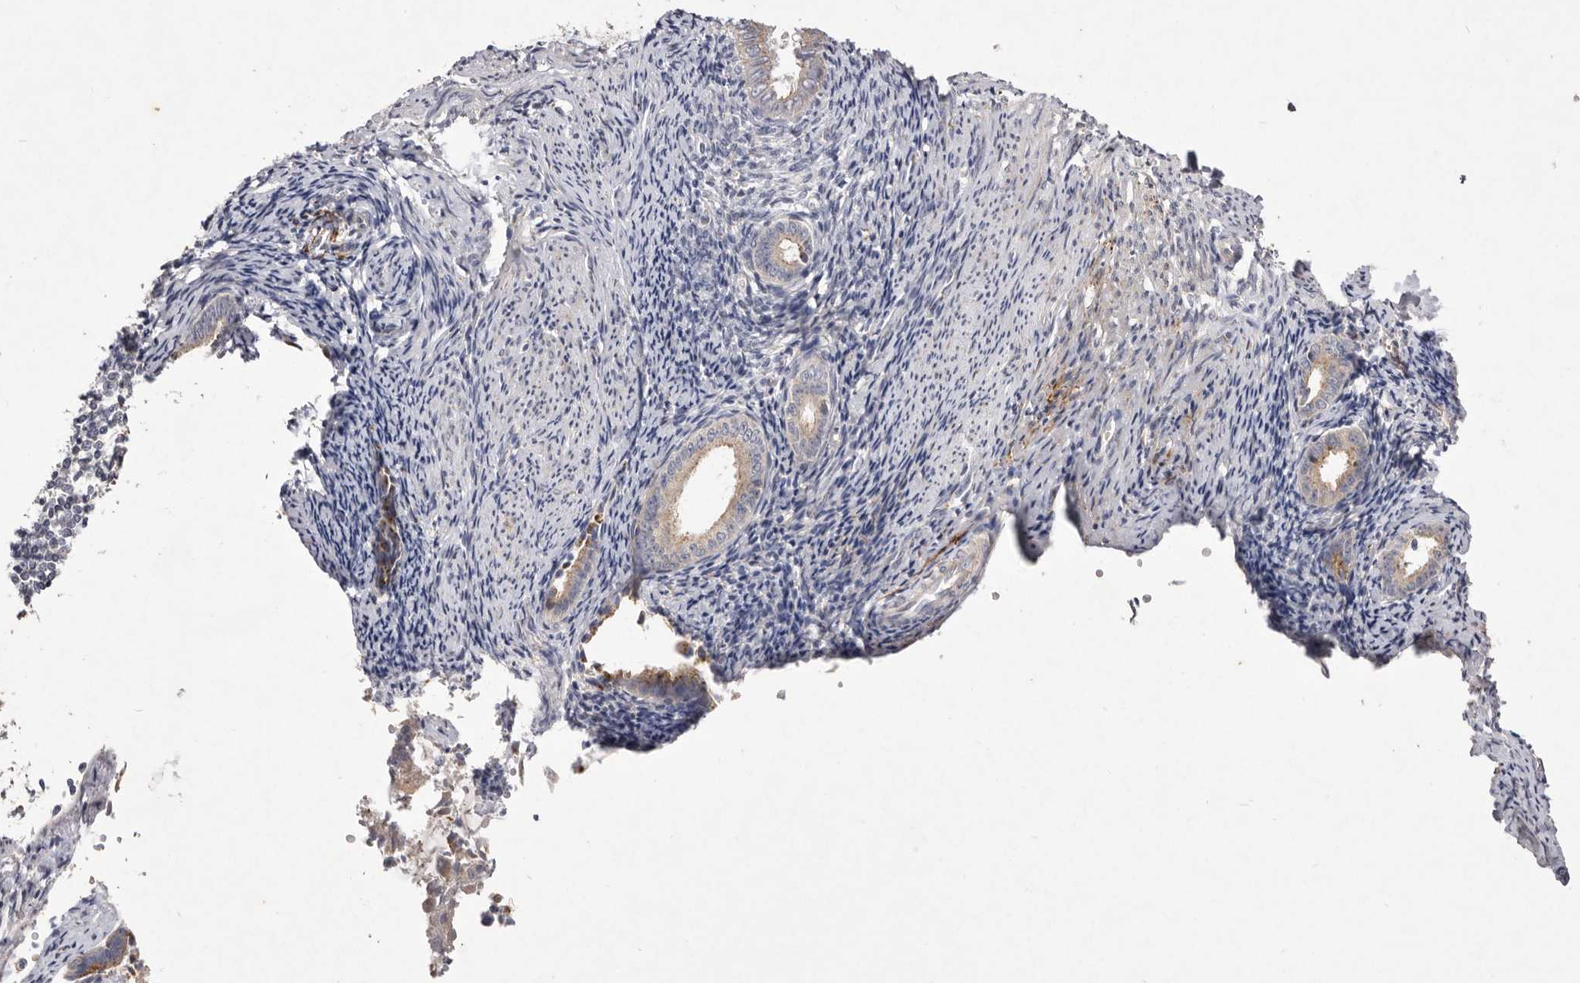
{"staining": {"intensity": "negative", "quantity": "none", "location": "none"}, "tissue": "endometrium", "cell_type": "Cells in endometrial stroma", "image_type": "normal", "snomed": [{"axis": "morphology", "description": "Normal tissue, NOS"}, {"axis": "topography", "description": "Endometrium"}], "caption": "Immunohistochemistry of normal human endometrium shows no expression in cells in endometrial stroma. (DAB IHC, high magnification).", "gene": "USP24", "patient": {"sex": "female", "age": 56}}